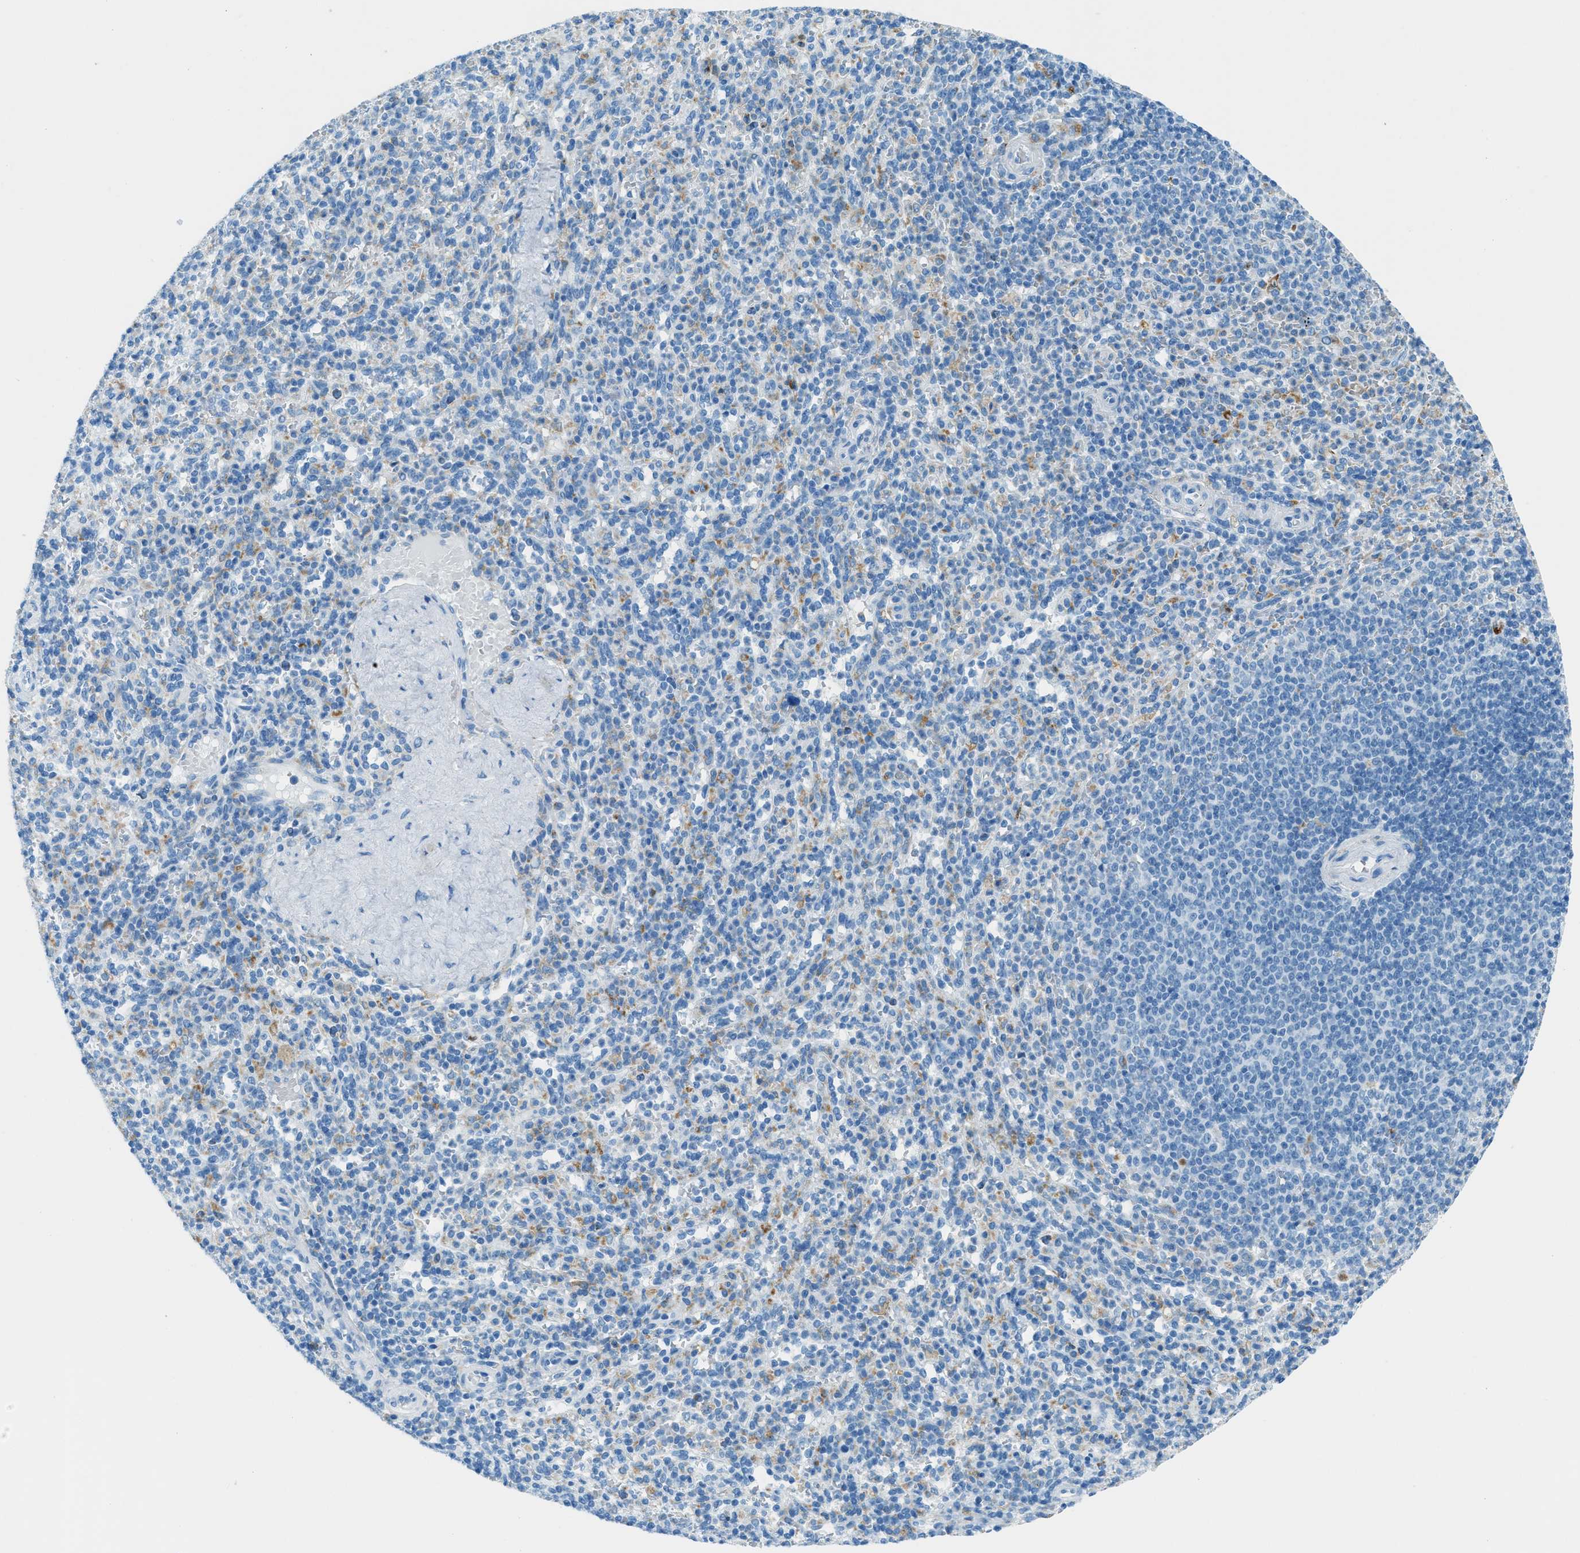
{"staining": {"intensity": "negative", "quantity": "none", "location": "none"}, "tissue": "spleen", "cell_type": "Cells in red pulp", "image_type": "normal", "snomed": [{"axis": "morphology", "description": "Normal tissue, NOS"}, {"axis": "topography", "description": "Spleen"}], "caption": "Immunohistochemistry (IHC) histopathology image of normal human spleen stained for a protein (brown), which displays no staining in cells in red pulp. (Brightfield microscopy of DAB (3,3'-diaminobenzidine) IHC at high magnification).", "gene": "C21orf62", "patient": {"sex": "male", "age": 36}}